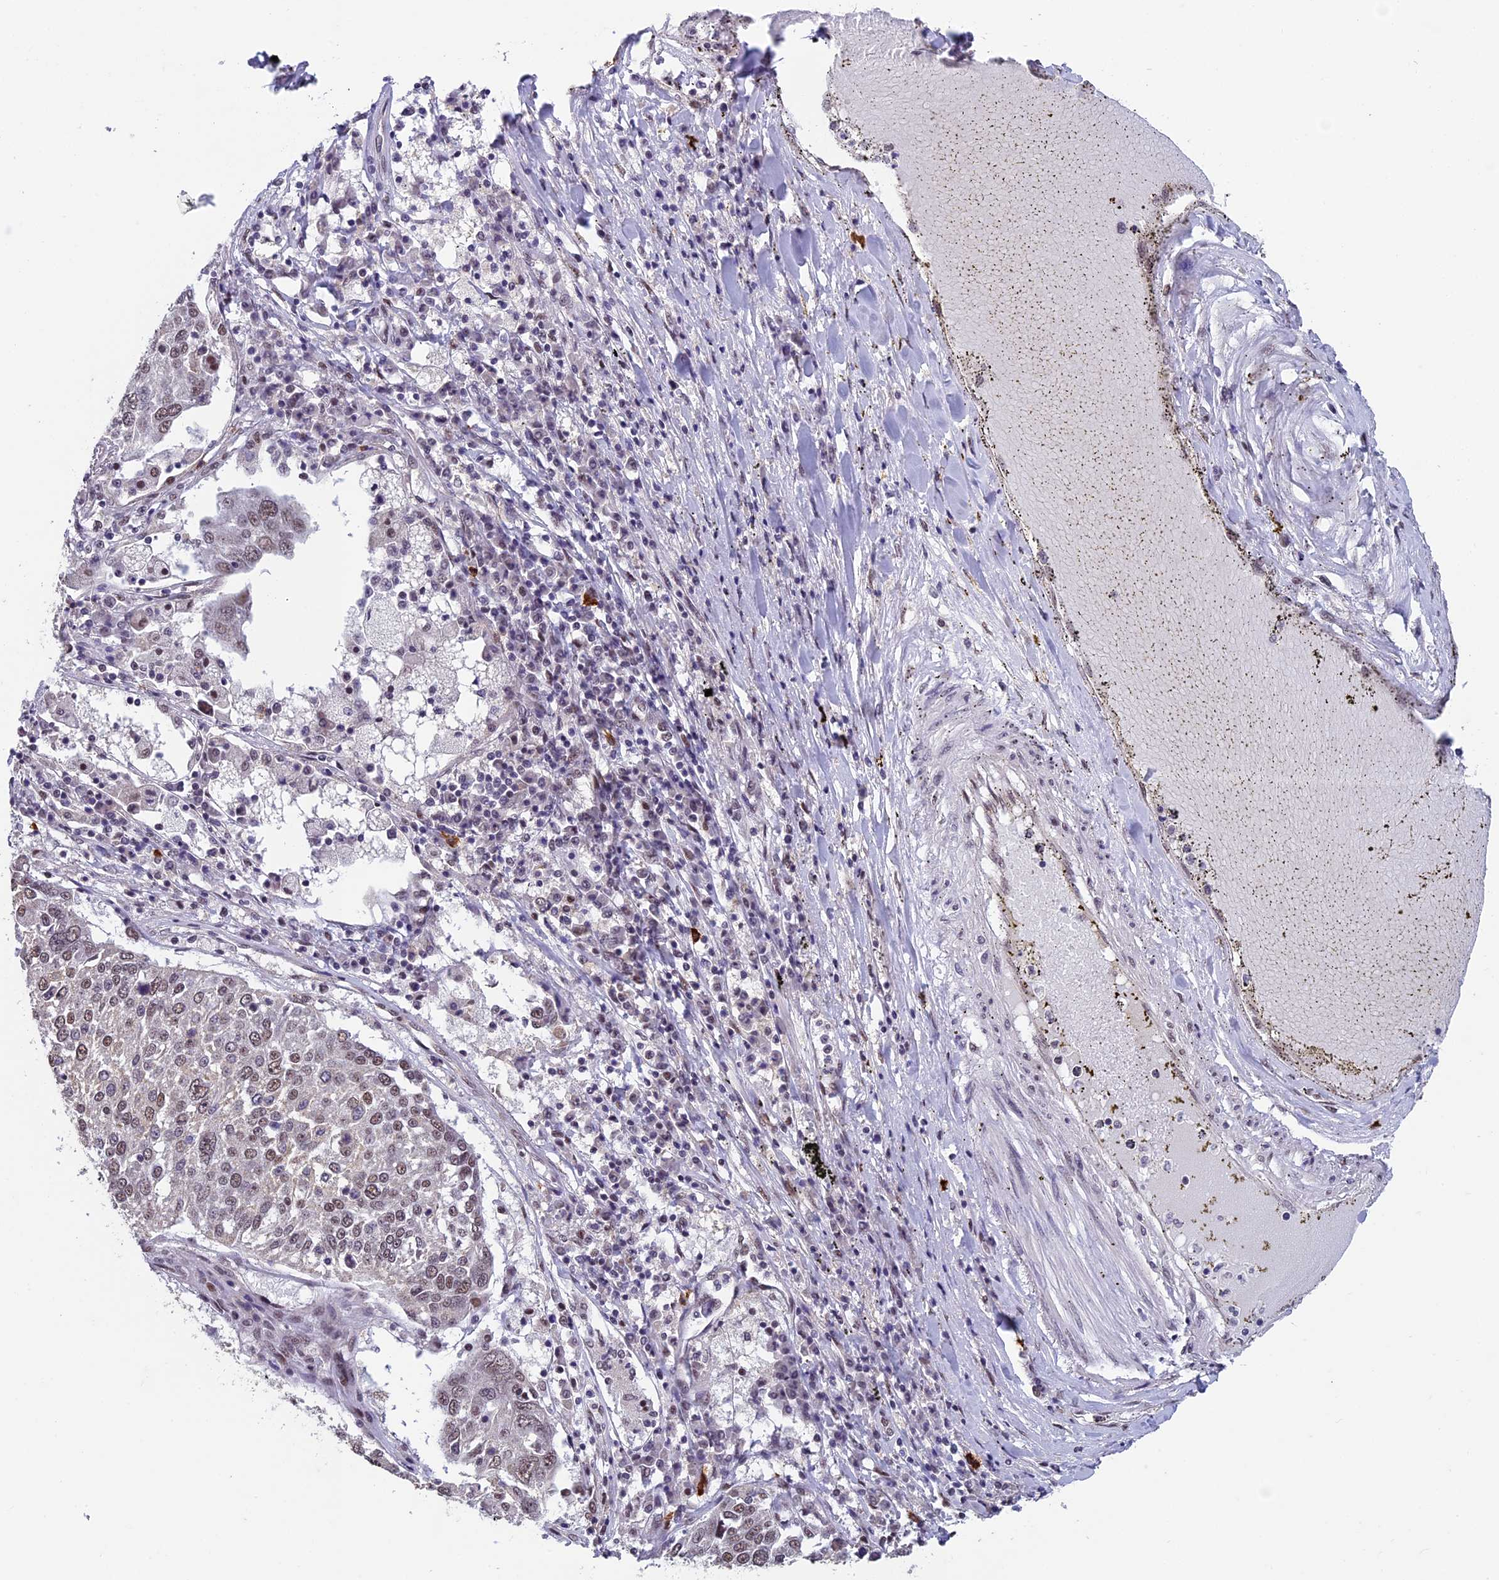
{"staining": {"intensity": "weak", "quantity": ">75%", "location": "nuclear"}, "tissue": "lung cancer", "cell_type": "Tumor cells", "image_type": "cancer", "snomed": [{"axis": "morphology", "description": "Squamous cell carcinoma, NOS"}, {"axis": "topography", "description": "Lung"}], "caption": "Protein analysis of lung squamous cell carcinoma tissue demonstrates weak nuclear staining in approximately >75% of tumor cells.", "gene": "RNF40", "patient": {"sex": "male", "age": 65}}